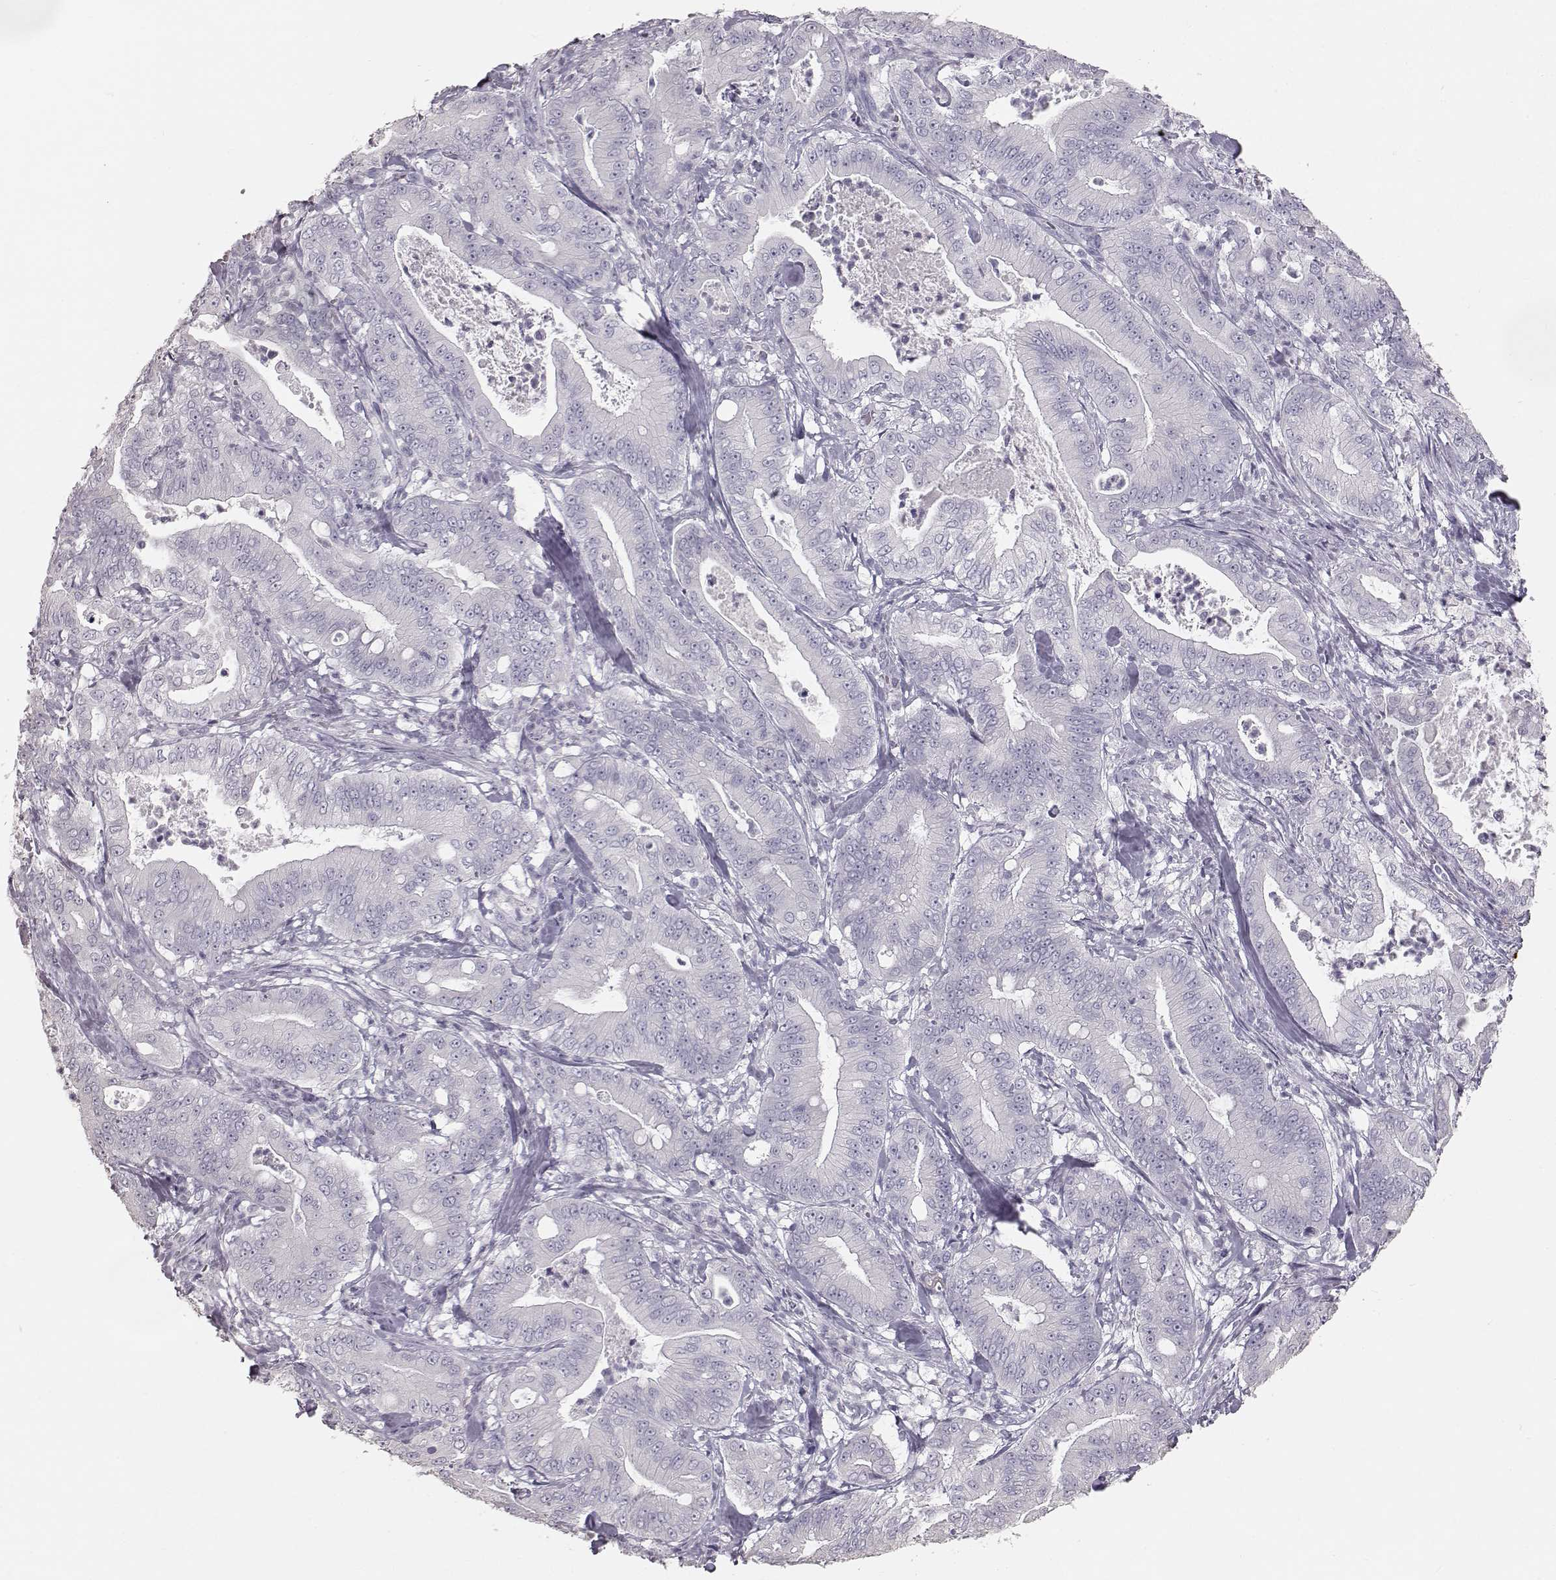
{"staining": {"intensity": "negative", "quantity": "none", "location": "none"}, "tissue": "pancreatic cancer", "cell_type": "Tumor cells", "image_type": "cancer", "snomed": [{"axis": "morphology", "description": "Adenocarcinoma, NOS"}, {"axis": "topography", "description": "Pancreas"}], "caption": "Immunohistochemical staining of adenocarcinoma (pancreatic) demonstrates no significant staining in tumor cells.", "gene": "KRT33A", "patient": {"sex": "male", "age": 71}}